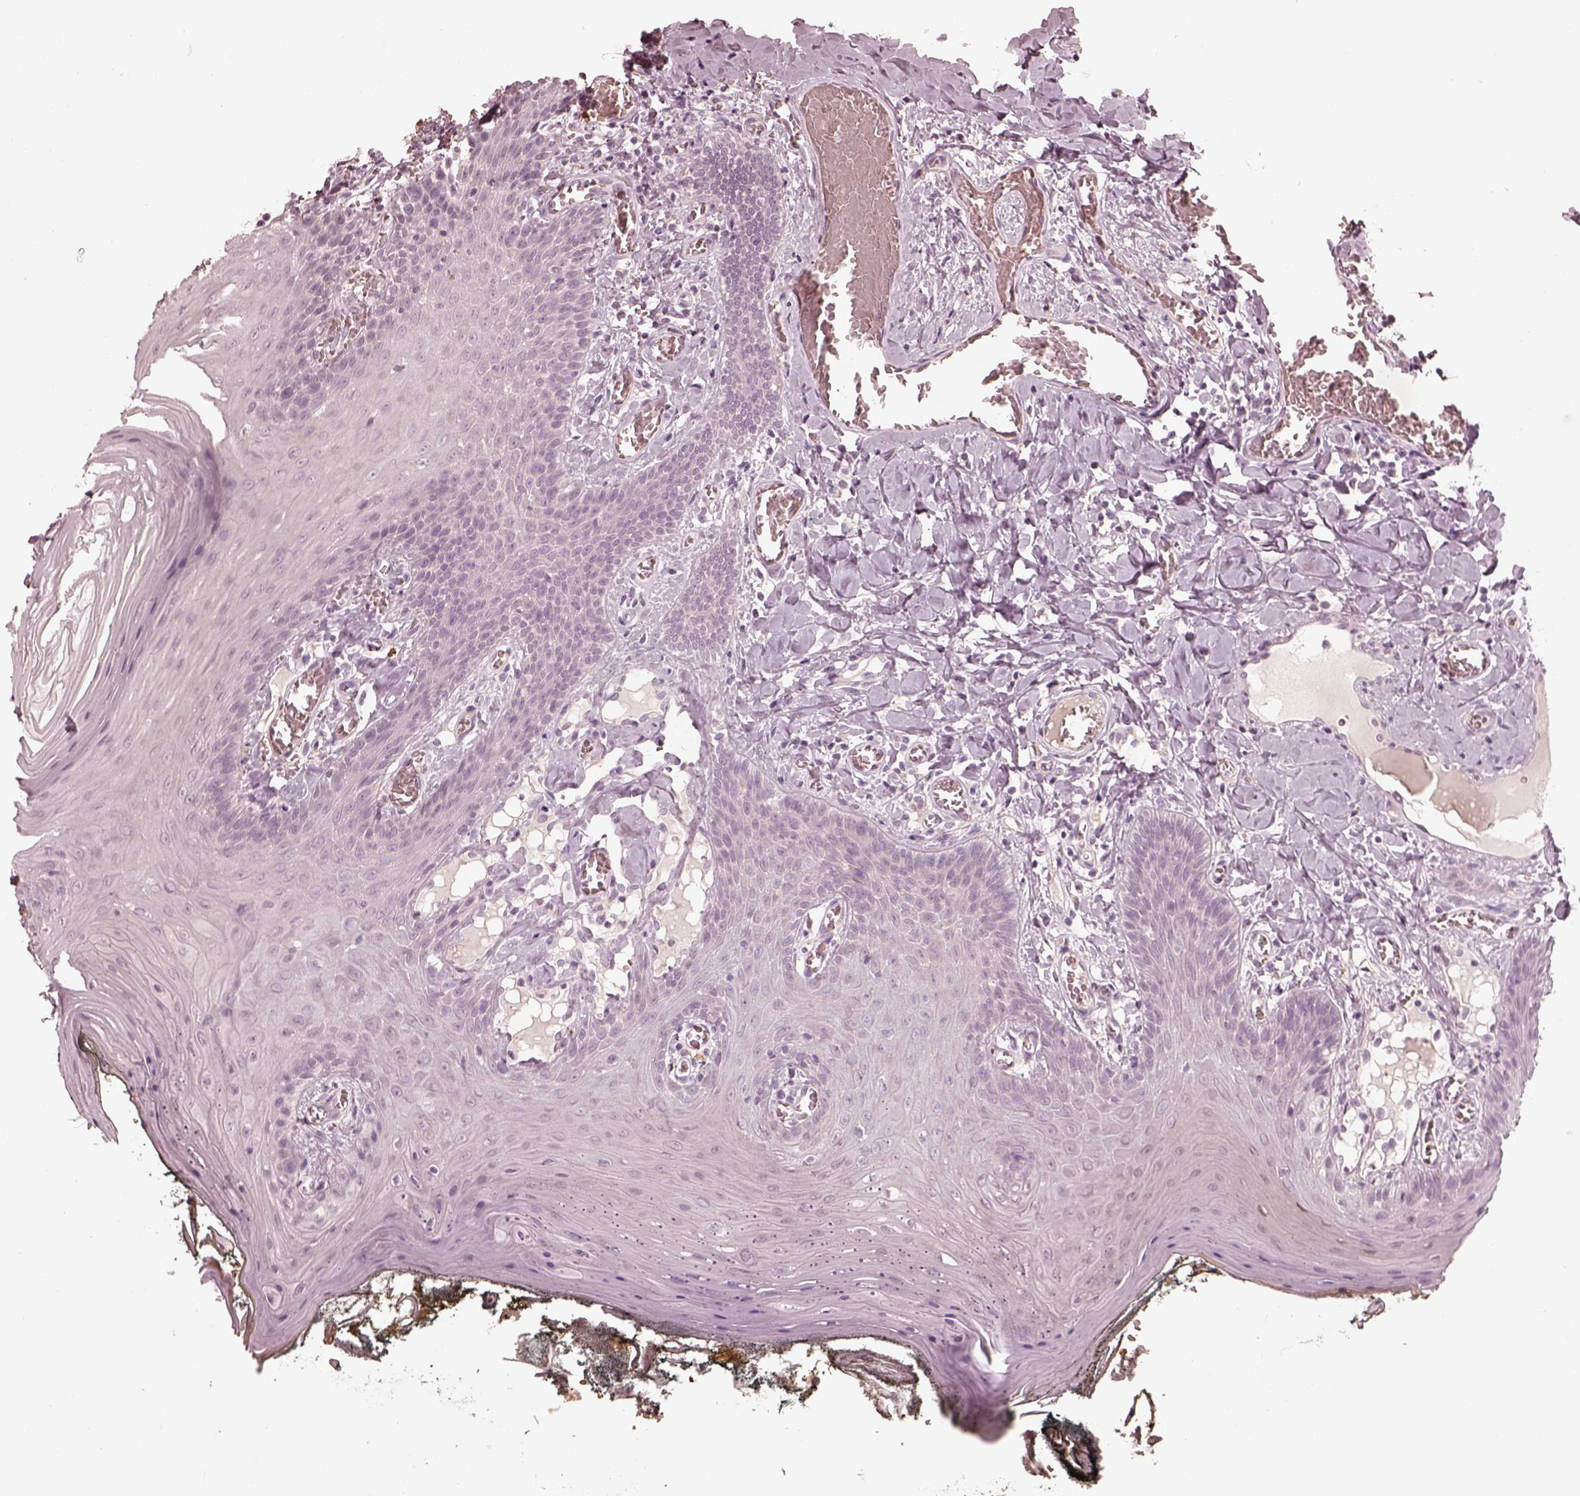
{"staining": {"intensity": "negative", "quantity": "none", "location": "none"}, "tissue": "oral mucosa", "cell_type": "Squamous epithelial cells", "image_type": "normal", "snomed": [{"axis": "morphology", "description": "Normal tissue, NOS"}, {"axis": "topography", "description": "Oral tissue"}], "caption": "The photomicrograph shows no significant staining in squamous epithelial cells of oral mucosa.", "gene": "ANKLE1", "patient": {"sex": "male", "age": 9}}